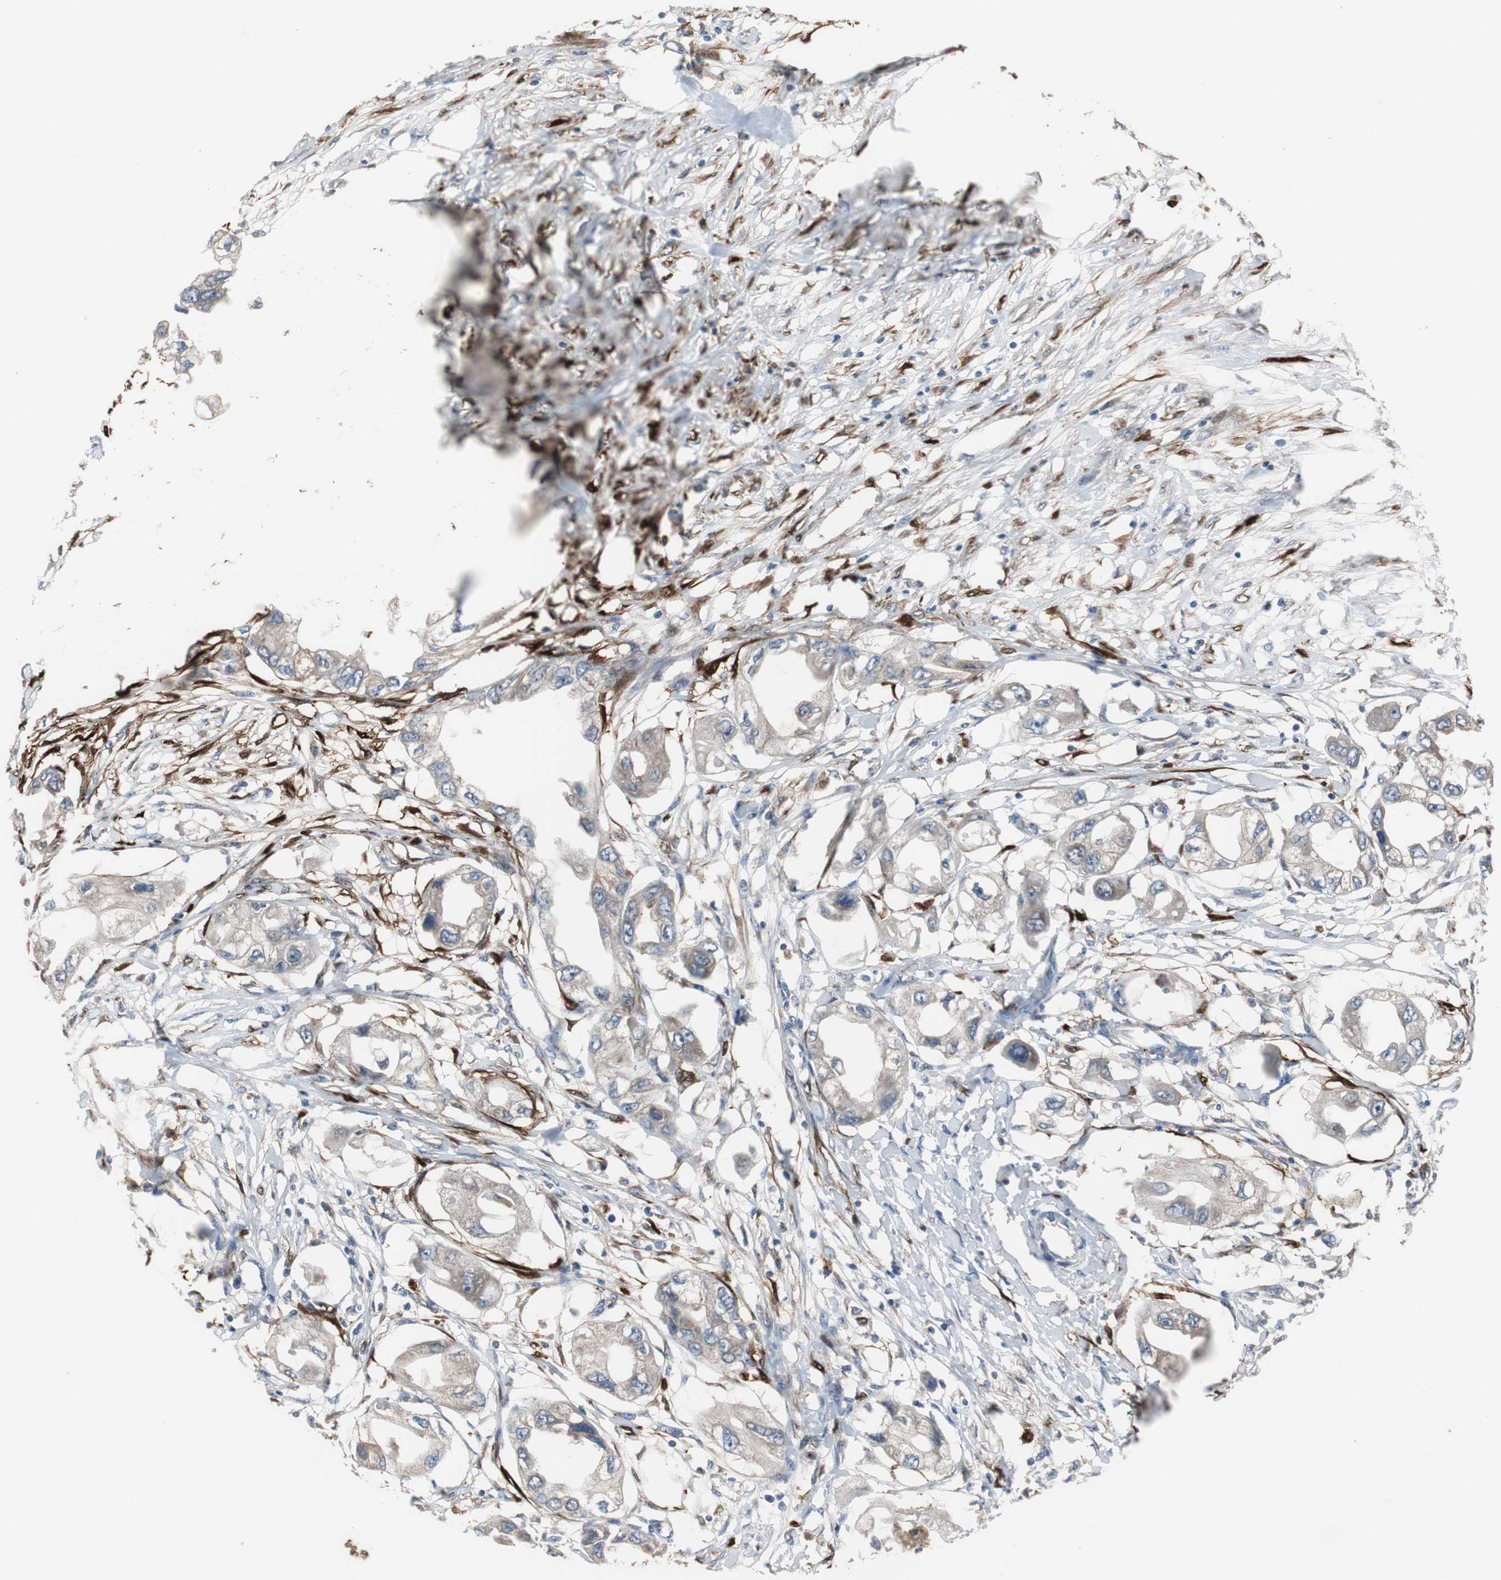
{"staining": {"intensity": "moderate", "quantity": ">75%", "location": "cytoplasmic/membranous"}, "tissue": "endometrial cancer", "cell_type": "Tumor cells", "image_type": "cancer", "snomed": [{"axis": "morphology", "description": "Adenocarcinoma, NOS"}, {"axis": "topography", "description": "Endometrium"}], "caption": "A medium amount of moderate cytoplasmic/membranous staining is appreciated in approximately >75% of tumor cells in endometrial adenocarcinoma tissue.", "gene": "CALB2", "patient": {"sex": "female", "age": 67}}